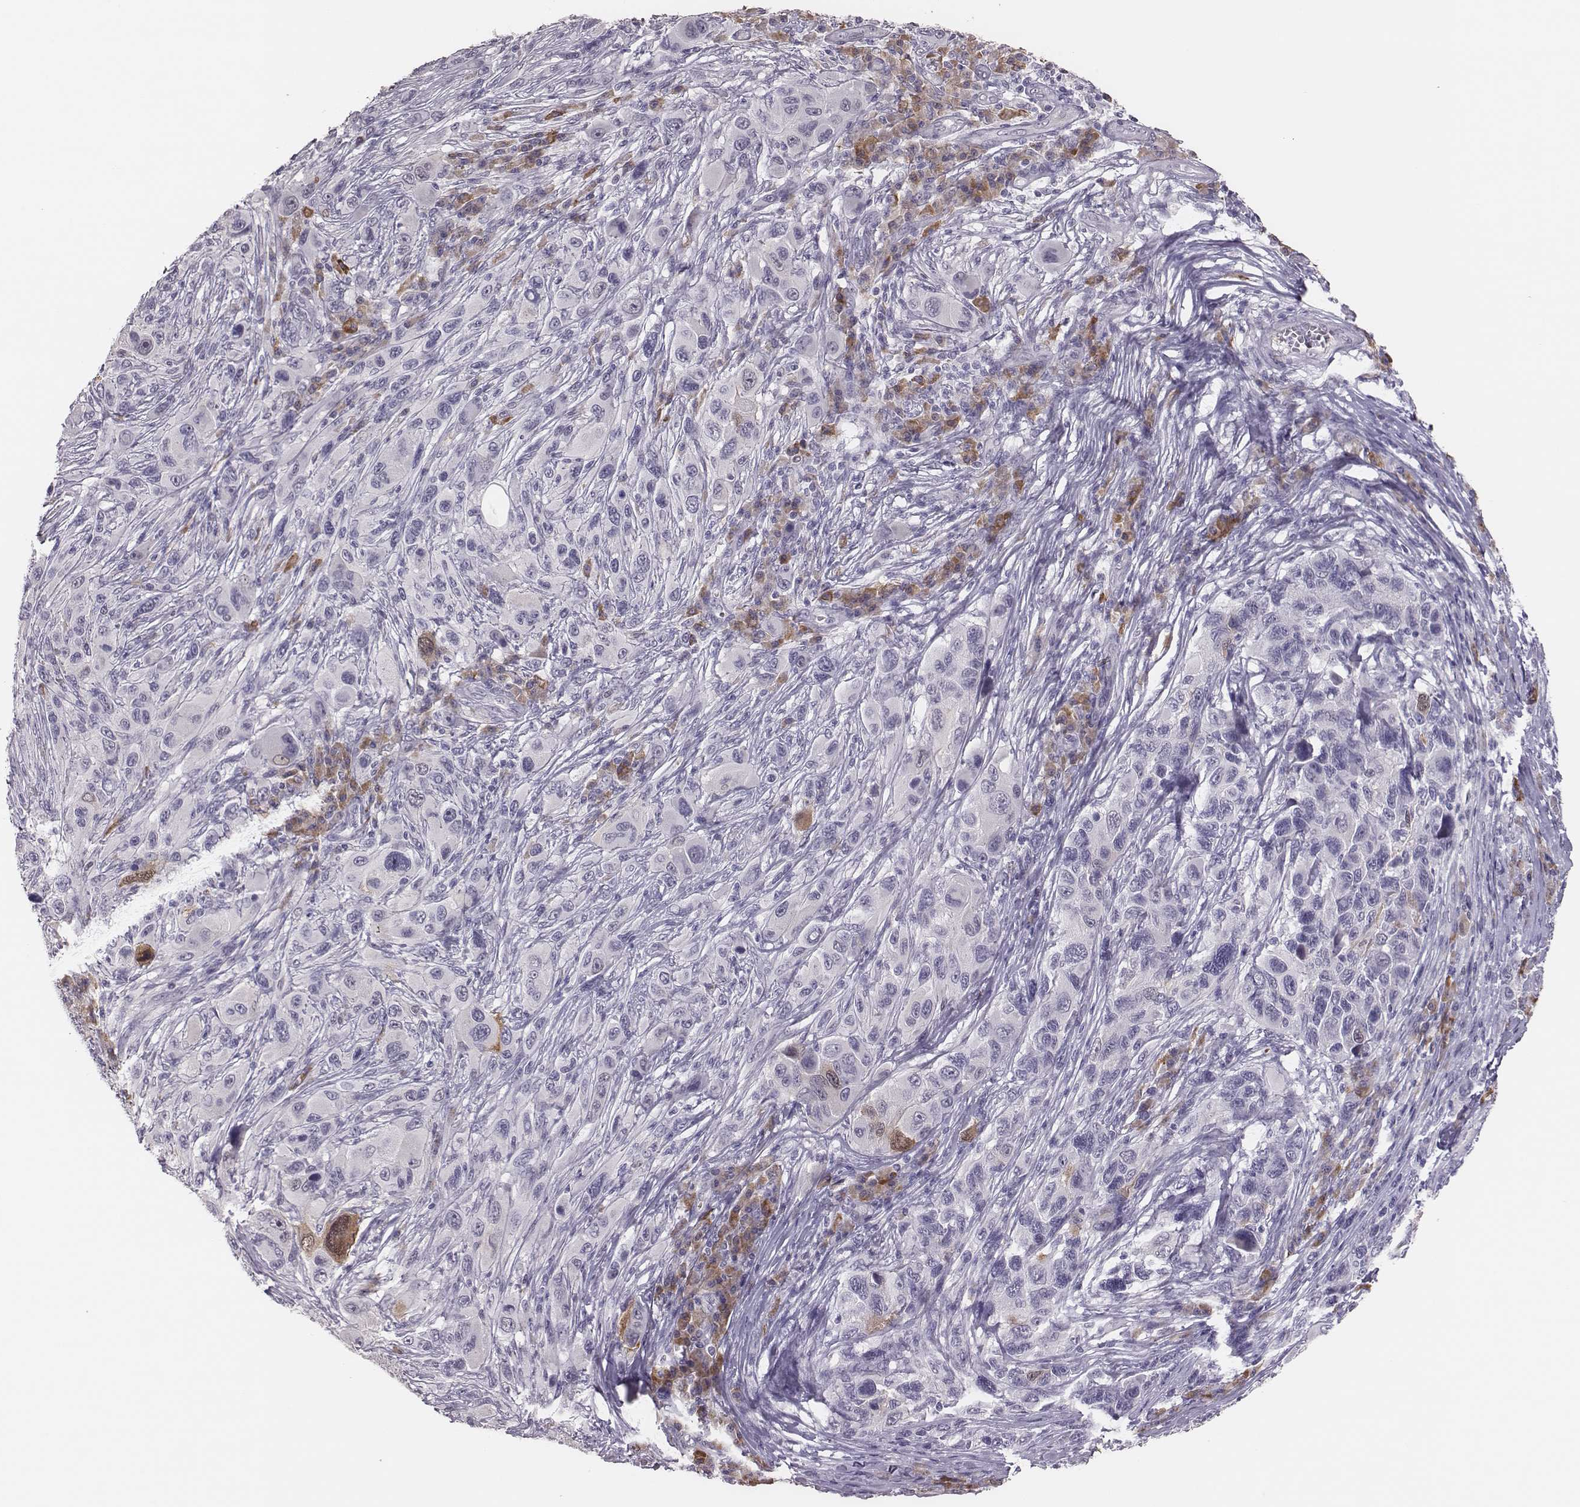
{"staining": {"intensity": "moderate", "quantity": "<25%", "location": "cytoplasmic/membranous,nuclear"}, "tissue": "melanoma", "cell_type": "Tumor cells", "image_type": "cancer", "snomed": [{"axis": "morphology", "description": "Malignant melanoma, NOS"}, {"axis": "topography", "description": "Skin"}], "caption": "Human malignant melanoma stained with a brown dye reveals moderate cytoplasmic/membranous and nuclear positive staining in about <25% of tumor cells.", "gene": "PBK", "patient": {"sex": "male", "age": 53}}